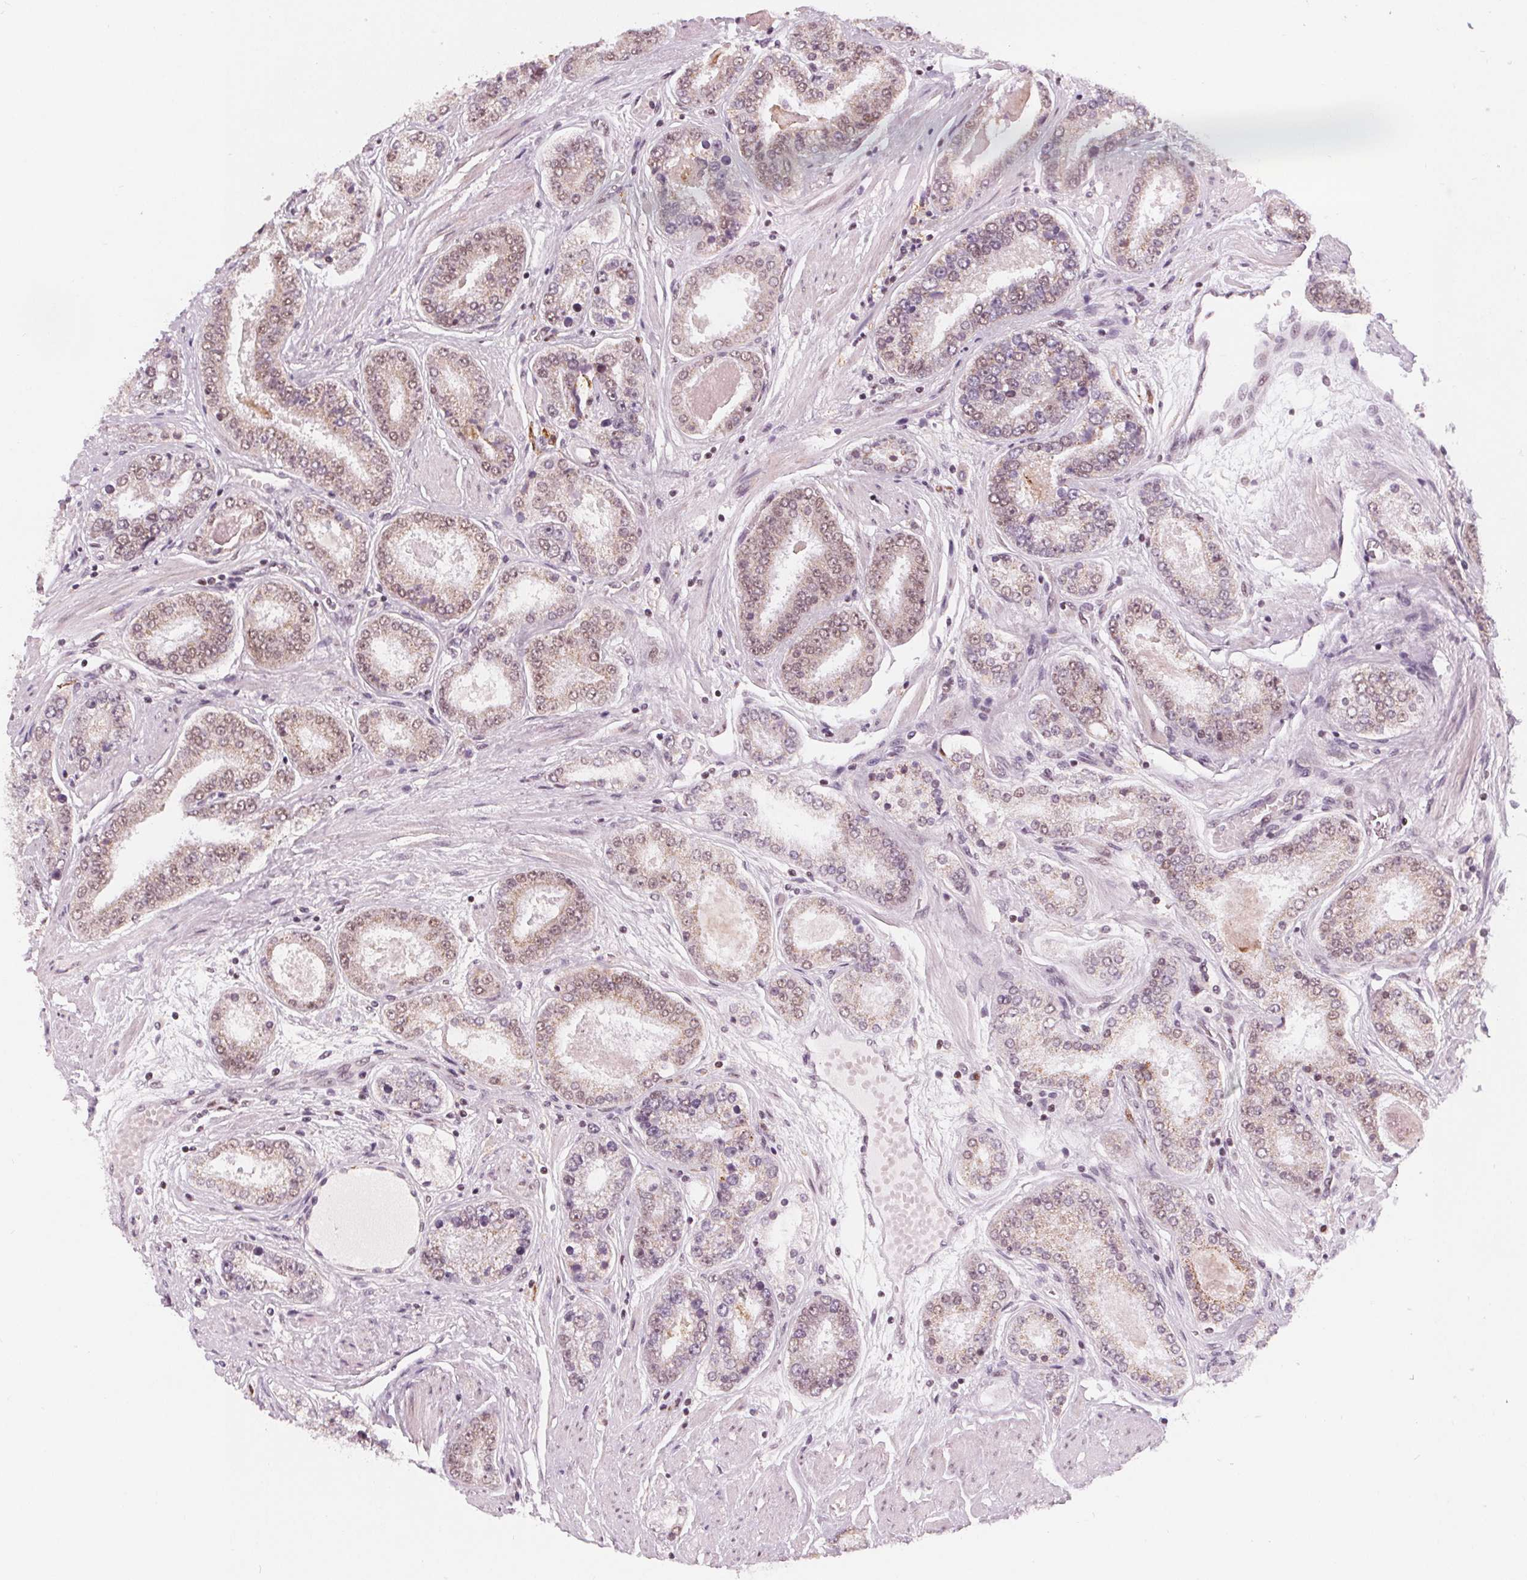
{"staining": {"intensity": "moderate", "quantity": "<25%", "location": "nuclear"}, "tissue": "prostate cancer", "cell_type": "Tumor cells", "image_type": "cancer", "snomed": [{"axis": "morphology", "description": "Adenocarcinoma, High grade"}, {"axis": "topography", "description": "Prostate"}], "caption": "This histopathology image reveals immunohistochemistry (IHC) staining of prostate high-grade adenocarcinoma, with low moderate nuclear expression in about <25% of tumor cells.", "gene": "DPM2", "patient": {"sex": "male", "age": 63}}